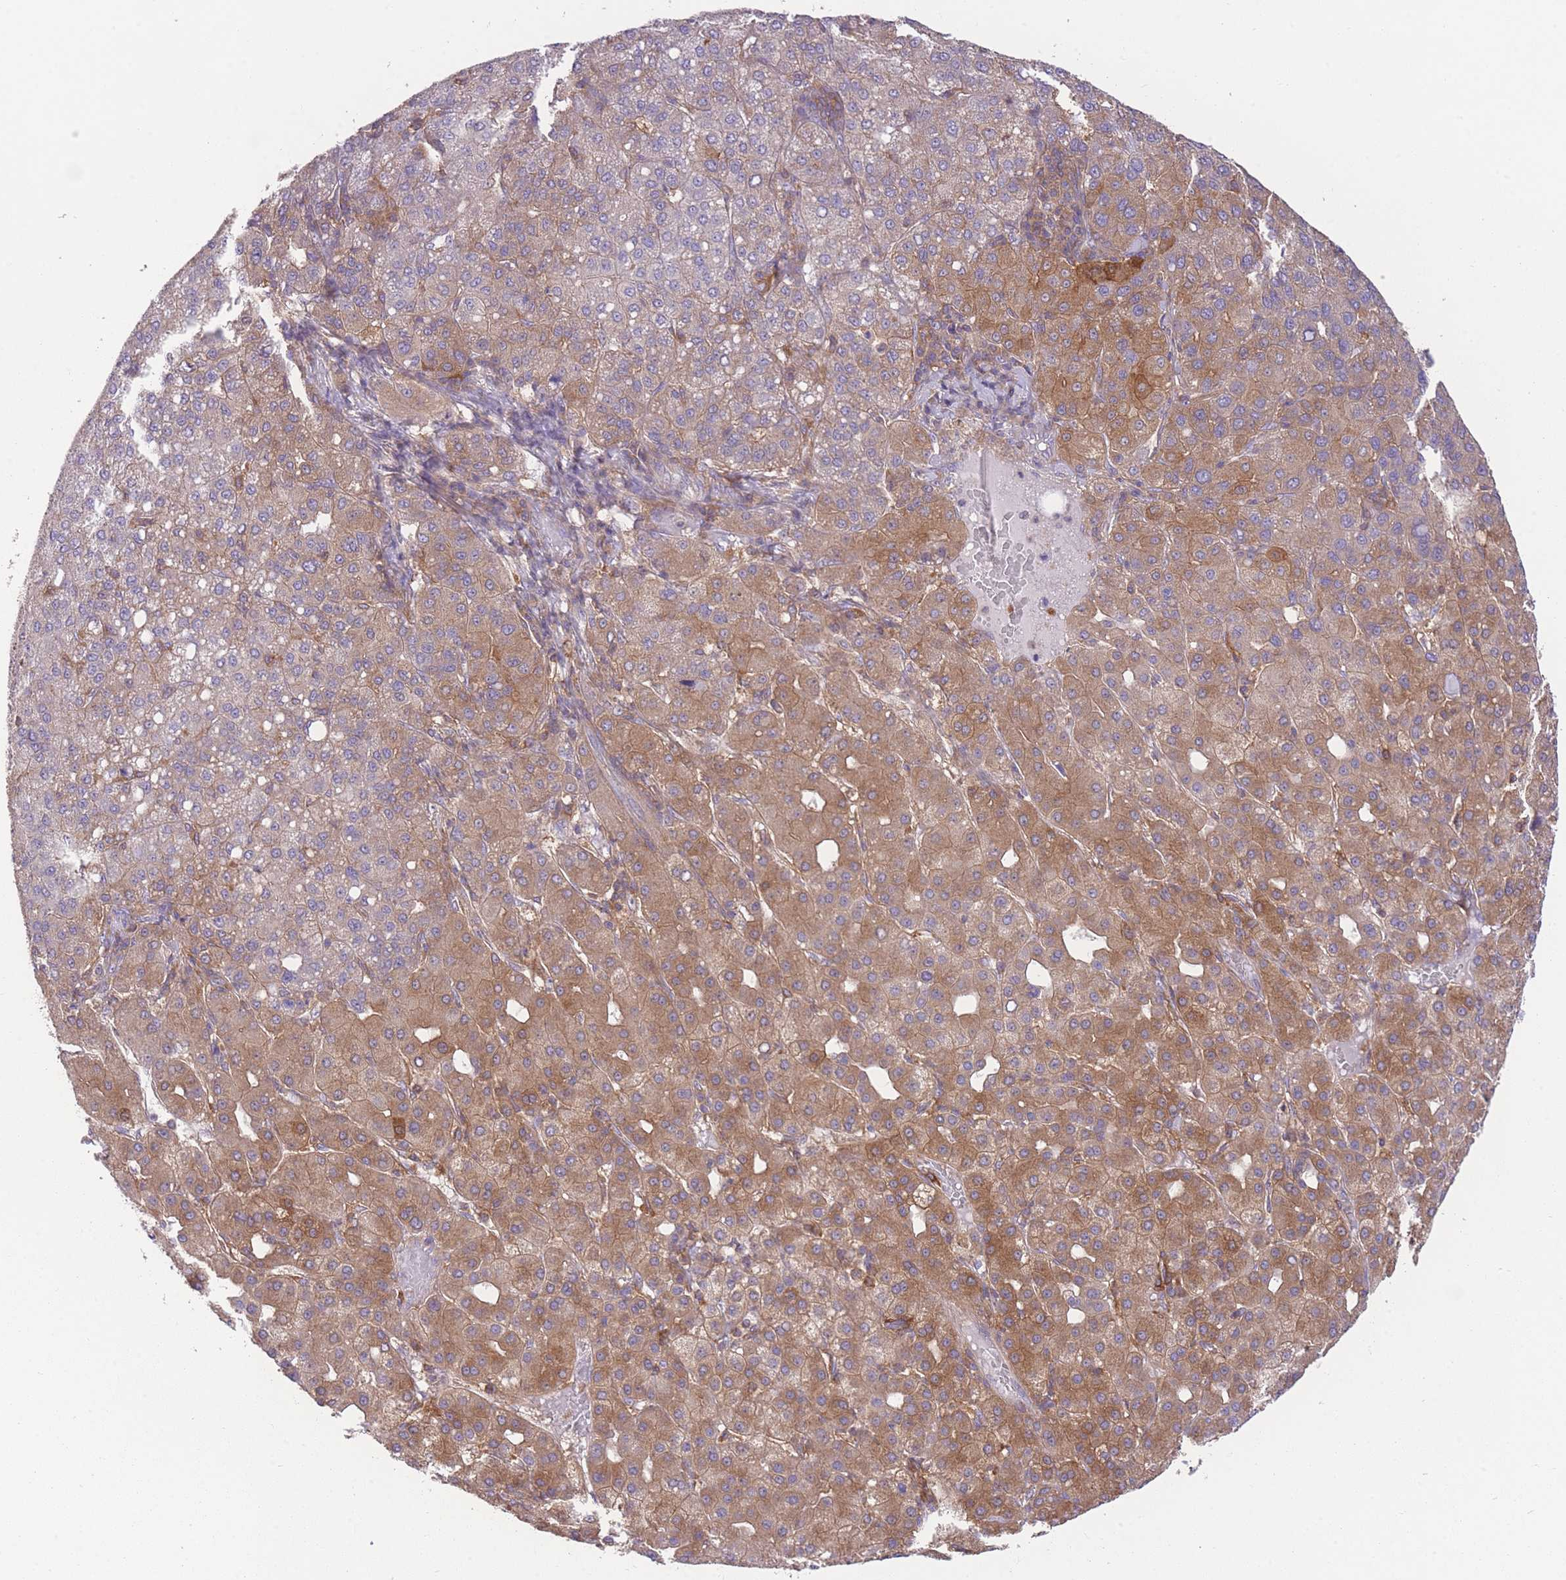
{"staining": {"intensity": "moderate", "quantity": "25%-75%", "location": "cytoplasmic/membranous"}, "tissue": "liver cancer", "cell_type": "Tumor cells", "image_type": "cancer", "snomed": [{"axis": "morphology", "description": "Carcinoma, Hepatocellular, NOS"}, {"axis": "topography", "description": "Liver"}], "caption": "Brown immunohistochemical staining in hepatocellular carcinoma (liver) exhibits moderate cytoplasmic/membranous staining in about 25%-75% of tumor cells. Nuclei are stained in blue.", "gene": "PRKAR1A", "patient": {"sex": "male", "age": 65}}